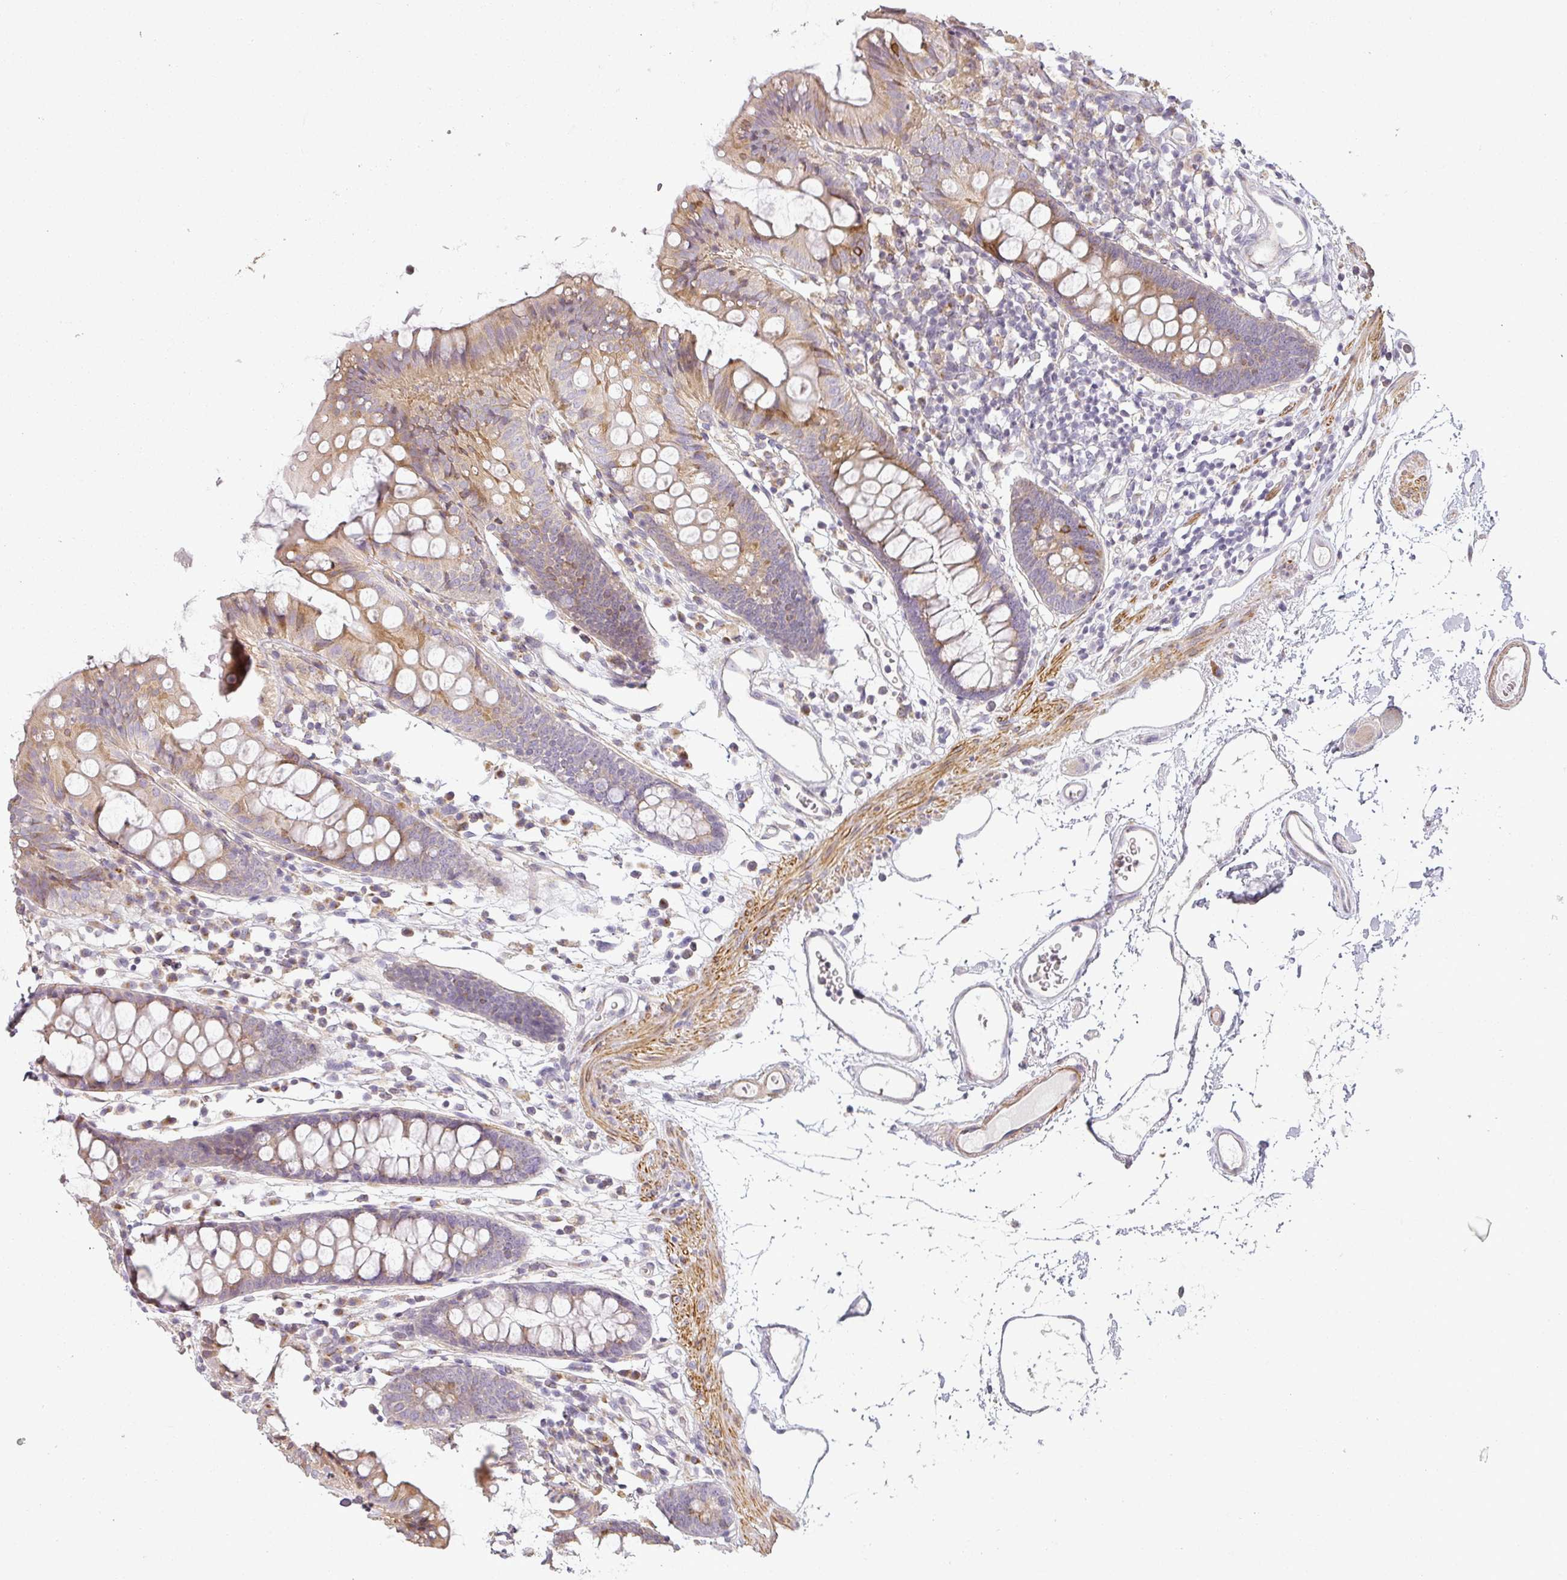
{"staining": {"intensity": "negative", "quantity": "none", "location": "none"}, "tissue": "colon", "cell_type": "Endothelial cells", "image_type": "normal", "snomed": [{"axis": "morphology", "description": "Normal tissue, NOS"}, {"axis": "topography", "description": "Colon"}], "caption": "This is a image of IHC staining of unremarkable colon, which shows no positivity in endothelial cells.", "gene": "CCDC144A", "patient": {"sex": "female", "age": 84}}